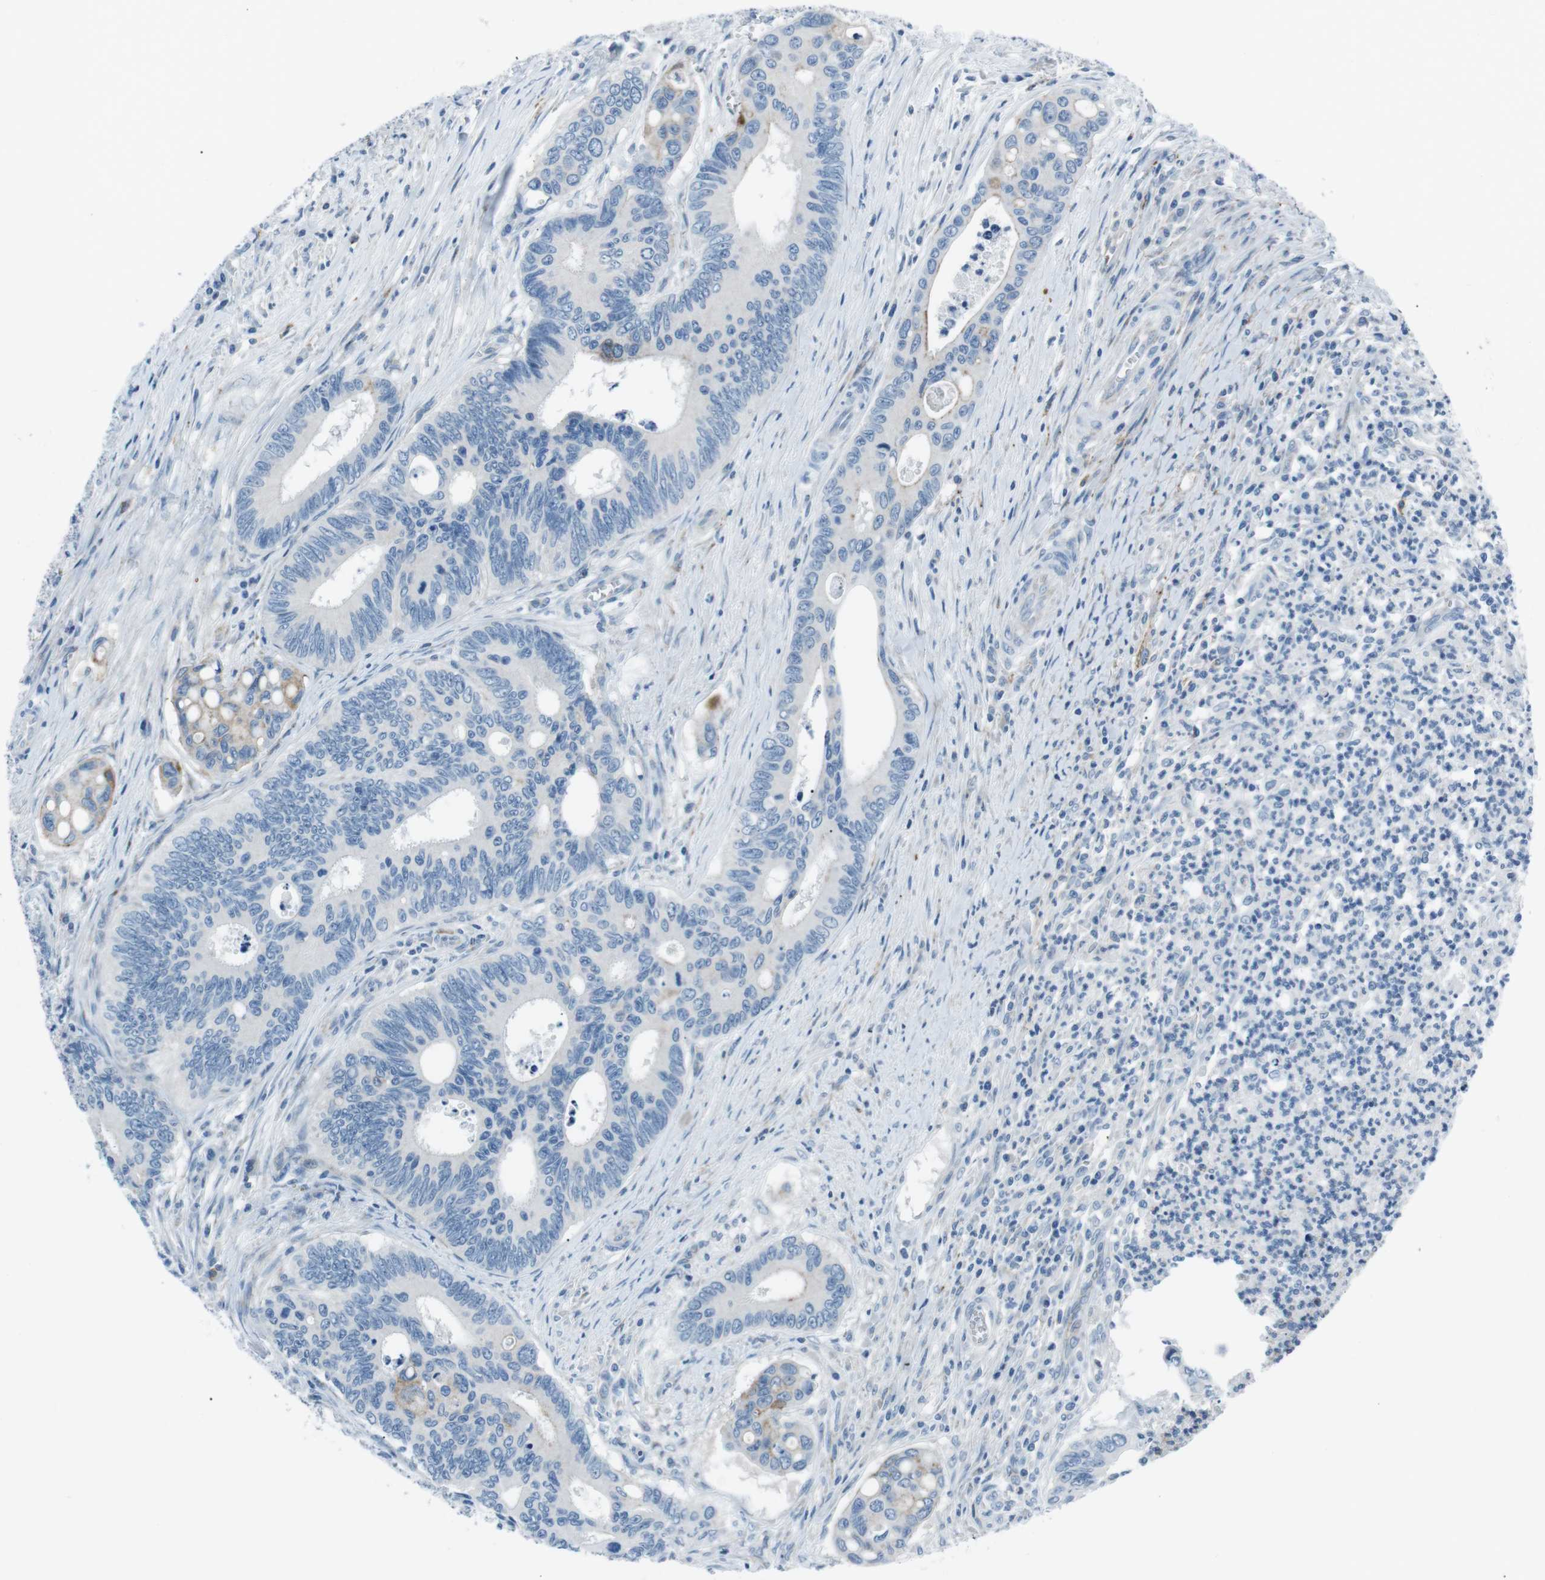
{"staining": {"intensity": "weak", "quantity": "<25%", "location": "cytoplasmic/membranous"}, "tissue": "colorectal cancer", "cell_type": "Tumor cells", "image_type": "cancer", "snomed": [{"axis": "morphology", "description": "Inflammation, NOS"}, {"axis": "morphology", "description": "Adenocarcinoma, NOS"}, {"axis": "topography", "description": "Colon"}], "caption": "Immunohistochemical staining of adenocarcinoma (colorectal) shows no significant expression in tumor cells. (DAB immunohistochemistry with hematoxylin counter stain).", "gene": "CSF2RA", "patient": {"sex": "male", "age": 72}}